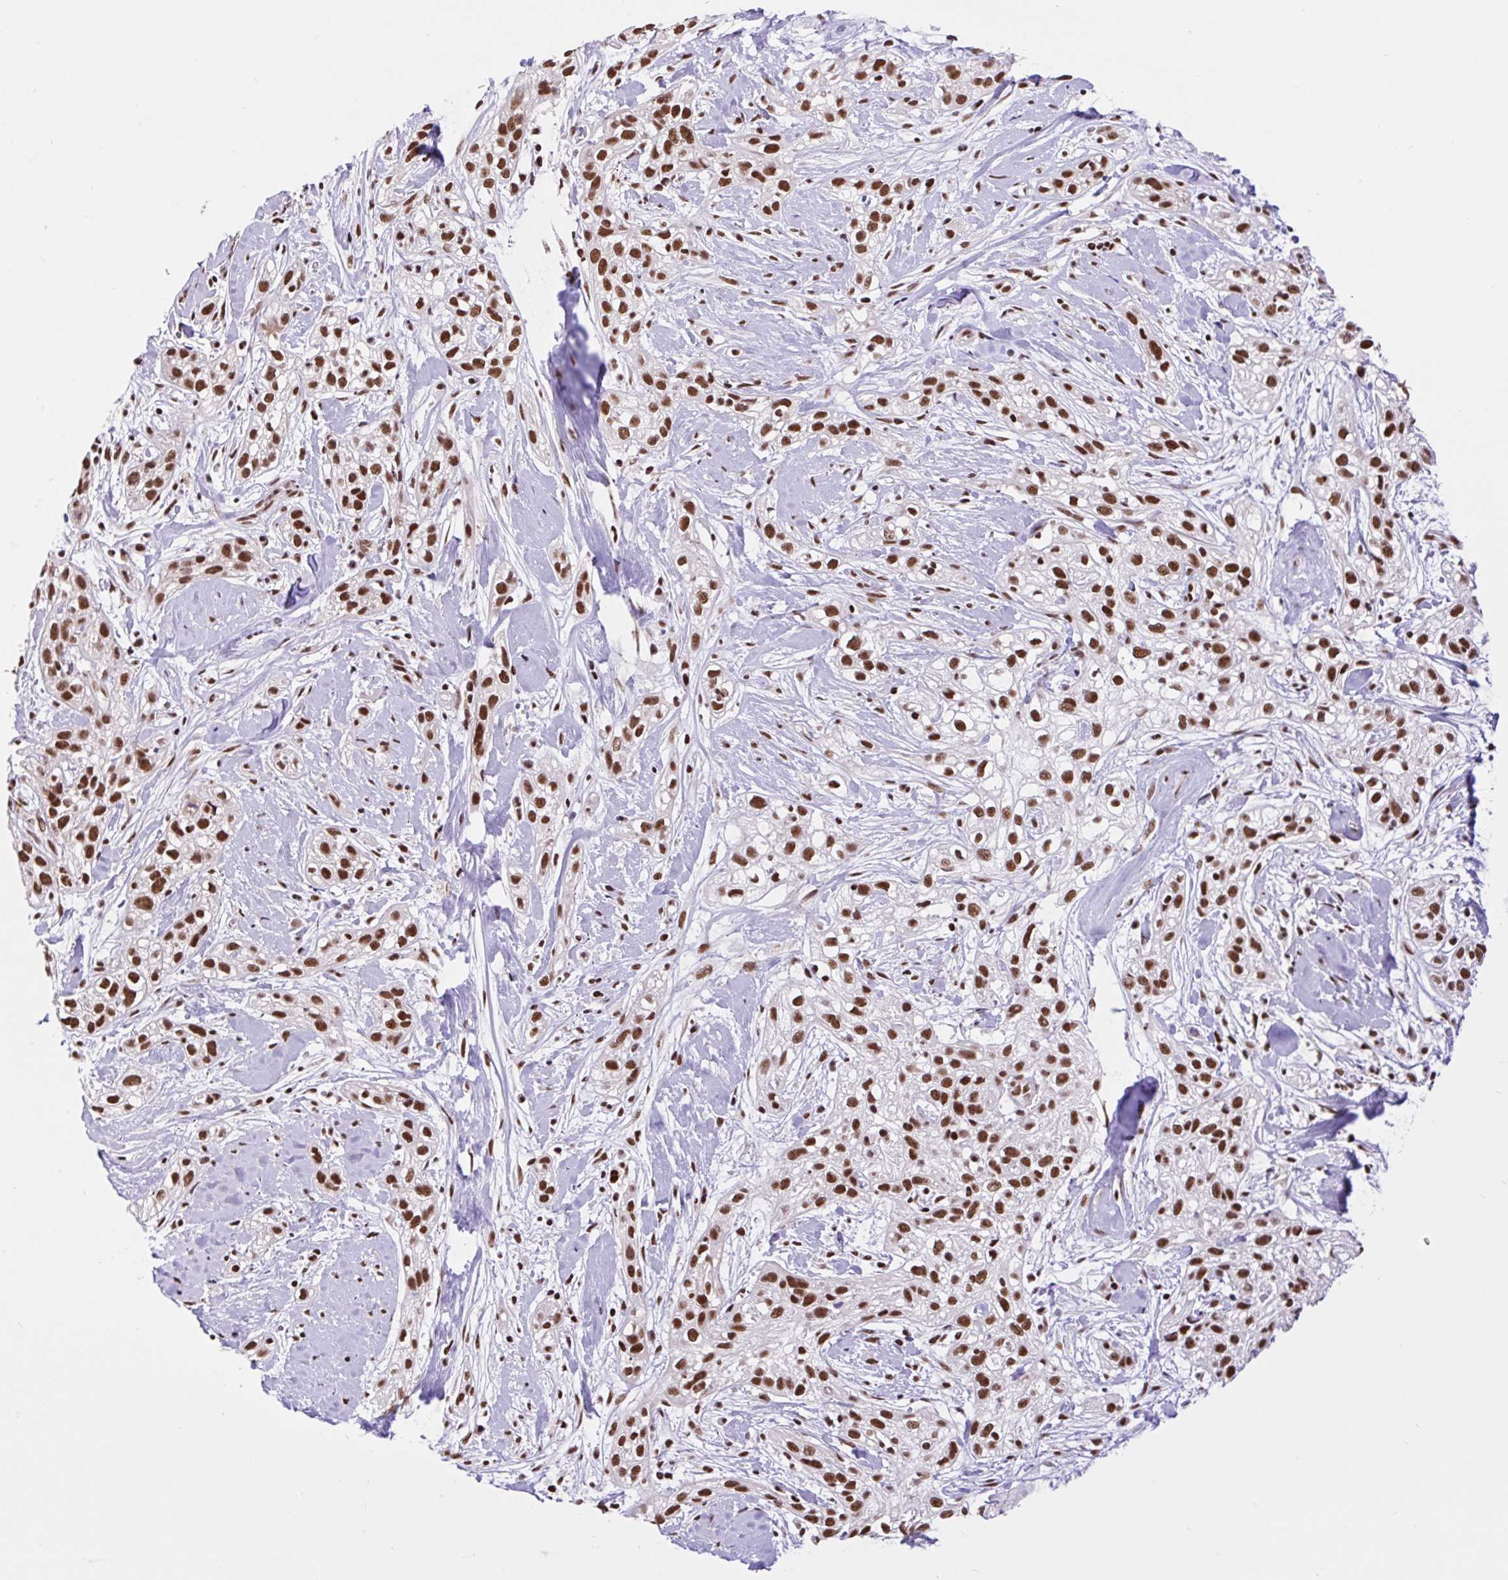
{"staining": {"intensity": "strong", "quantity": ">75%", "location": "nuclear"}, "tissue": "skin cancer", "cell_type": "Tumor cells", "image_type": "cancer", "snomed": [{"axis": "morphology", "description": "Squamous cell carcinoma, NOS"}, {"axis": "topography", "description": "Skin"}], "caption": "Protein staining of skin cancer tissue shows strong nuclear expression in about >75% of tumor cells.", "gene": "CCDC12", "patient": {"sex": "male", "age": 82}}